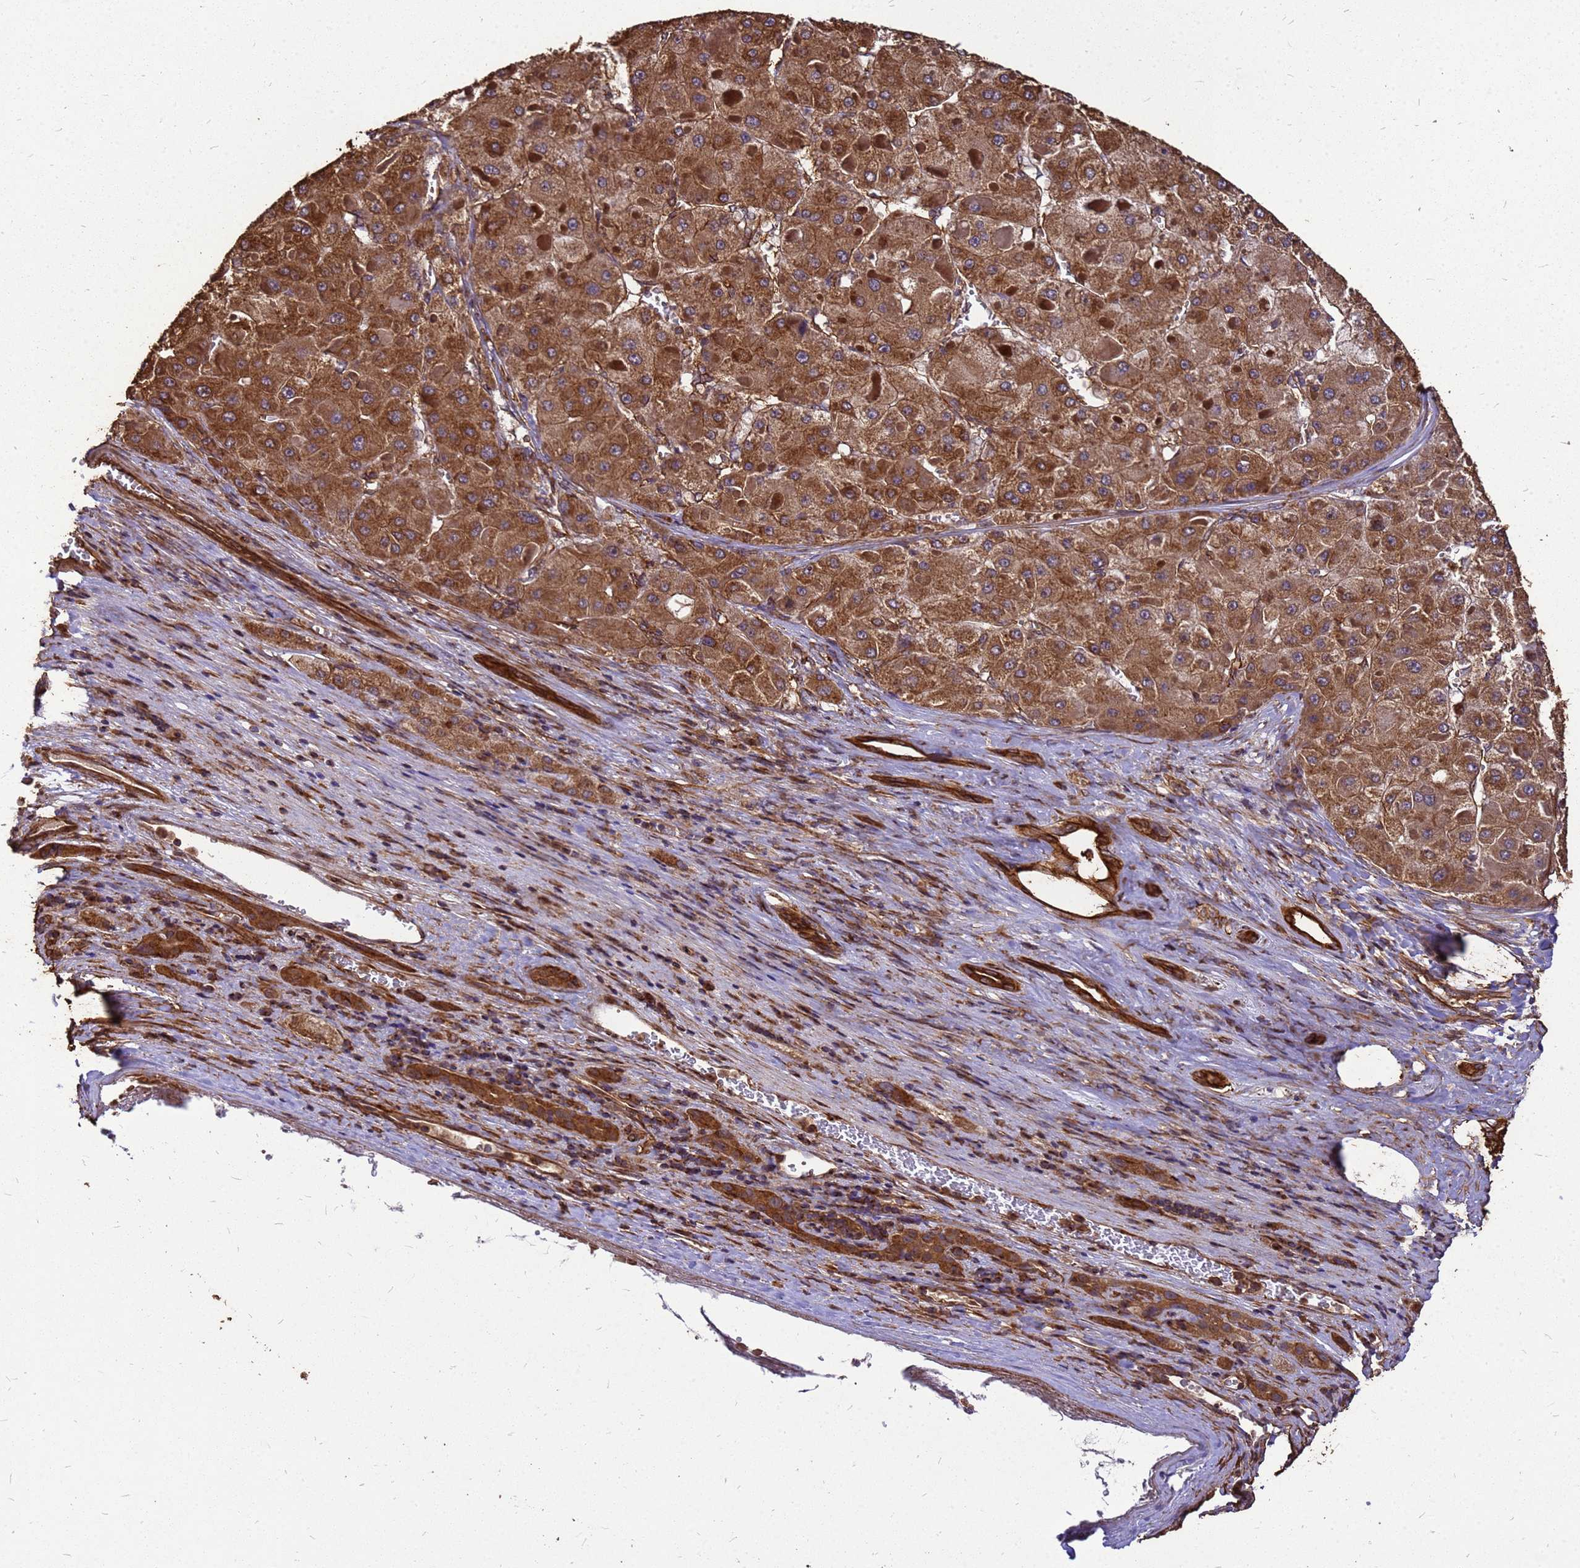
{"staining": {"intensity": "moderate", "quantity": ">75%", "location": "cytoplasmic/membranous"}, "tissue": "liver cancer", "cell_type": "Tumor cells", "image_type": "cancer", "snomed": [{"axis": "morphology", "description": "Carcinoma, Hepatocellular, NOS"}, {"axis": "topography", "description": "Liver"}], "caption": "Liver cancer stained with a brown dye demonstrates moderate cytoplasmic/membranous positive expression in about >75% of tumor cells.", "gene": "ZNF618", "patient": {"sex": "female", "age": 73}}